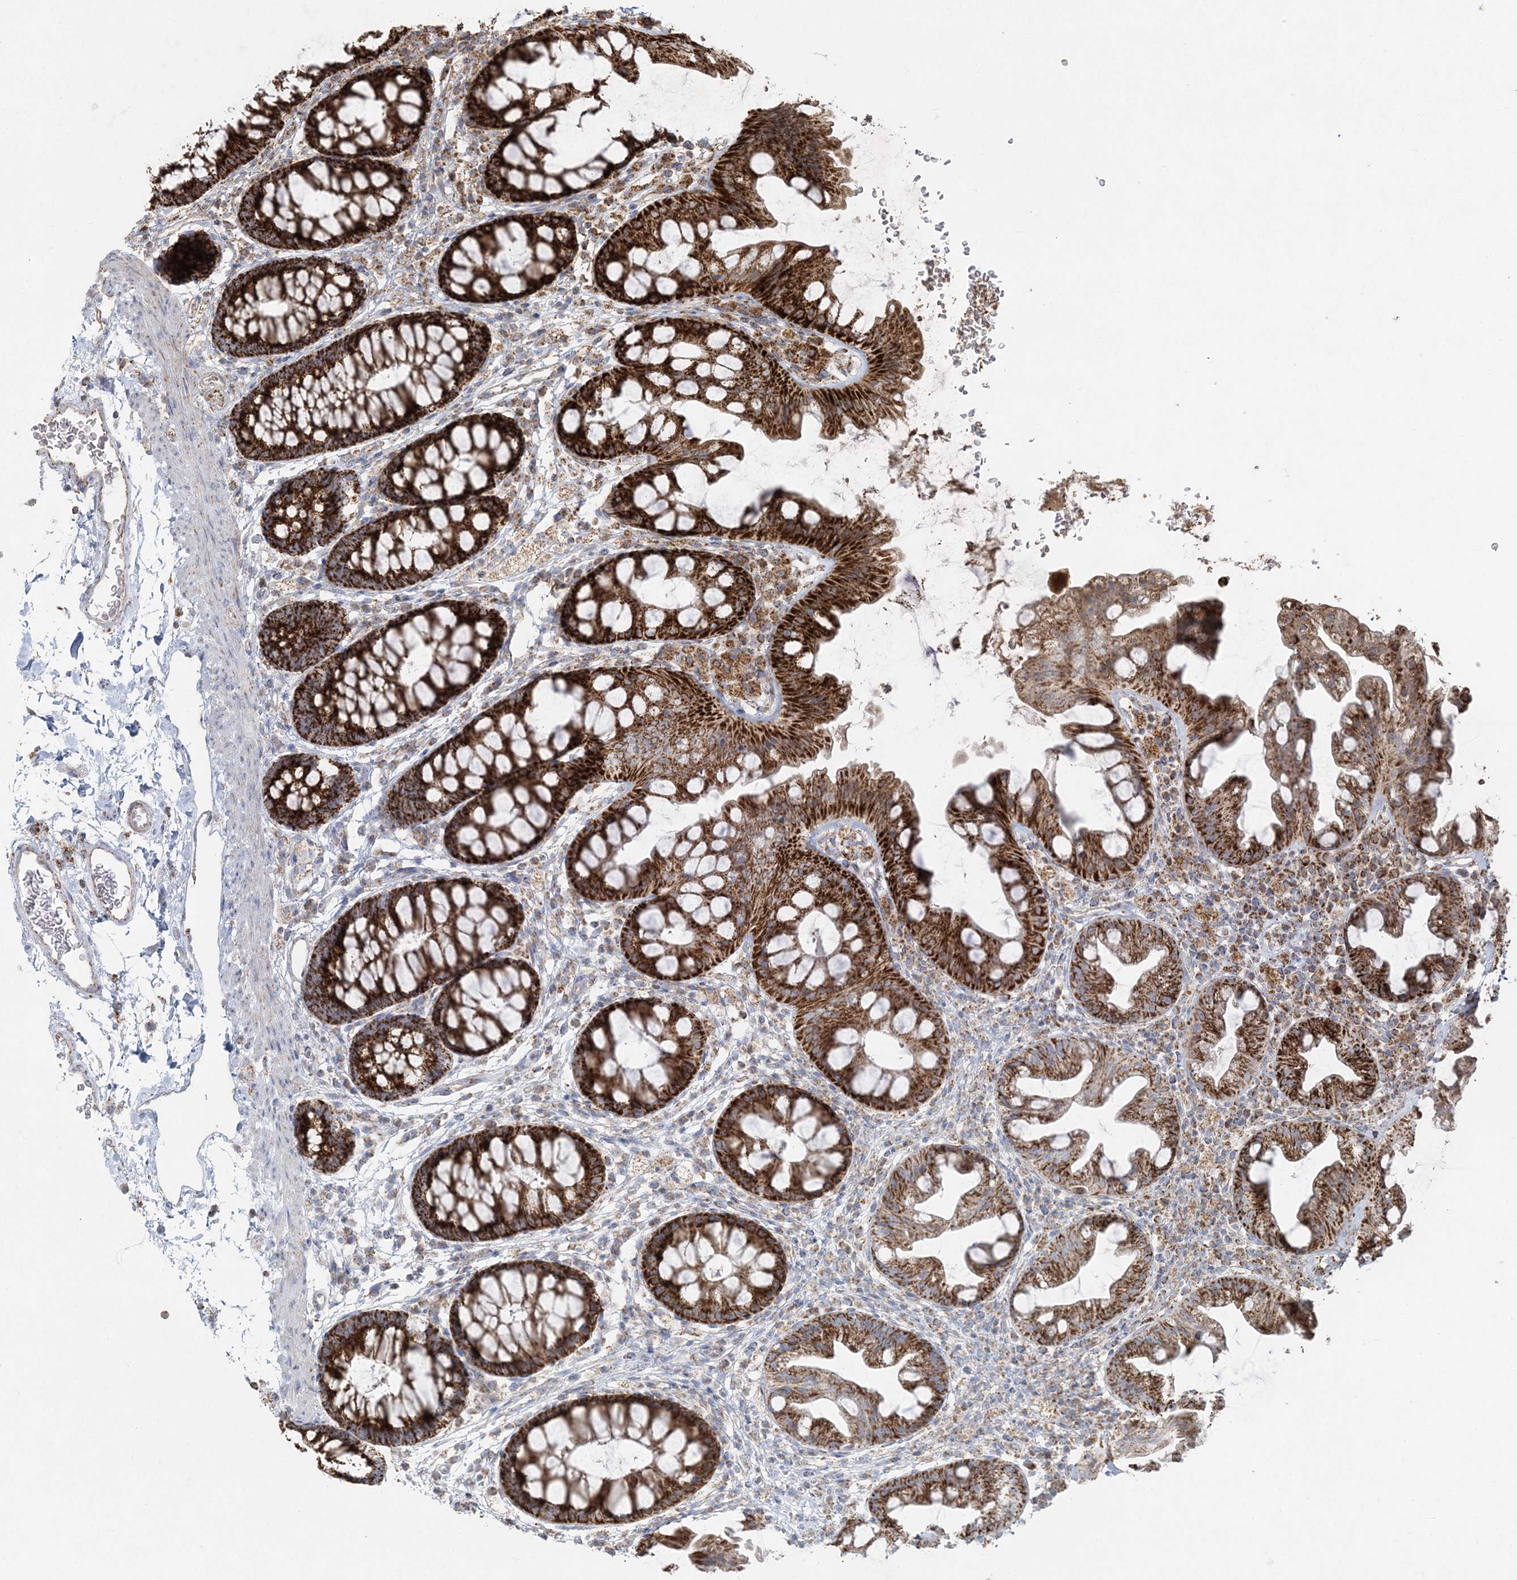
{"staining": {"intensity": "weak", "quantity": ">75%", "location": "cytoplasmic/membranous"}, "tissue": "colon", "cell_type": "Endothelial cells", "image_type": "normal", "snomed": [{"axis": "morphology", "description": "Normal tissue, NOS"}, {"axis": "topography", "description": "Colon"}], "caption": "IHC photomicrograph of benign colon stained for a protein (brown), which reveals low levels of weak cytoplasmic/membranous staining in approximately >75% of endothelial cells.", "gene": "LRPPRC", "patient": {"sex": "female", "age": 62}}